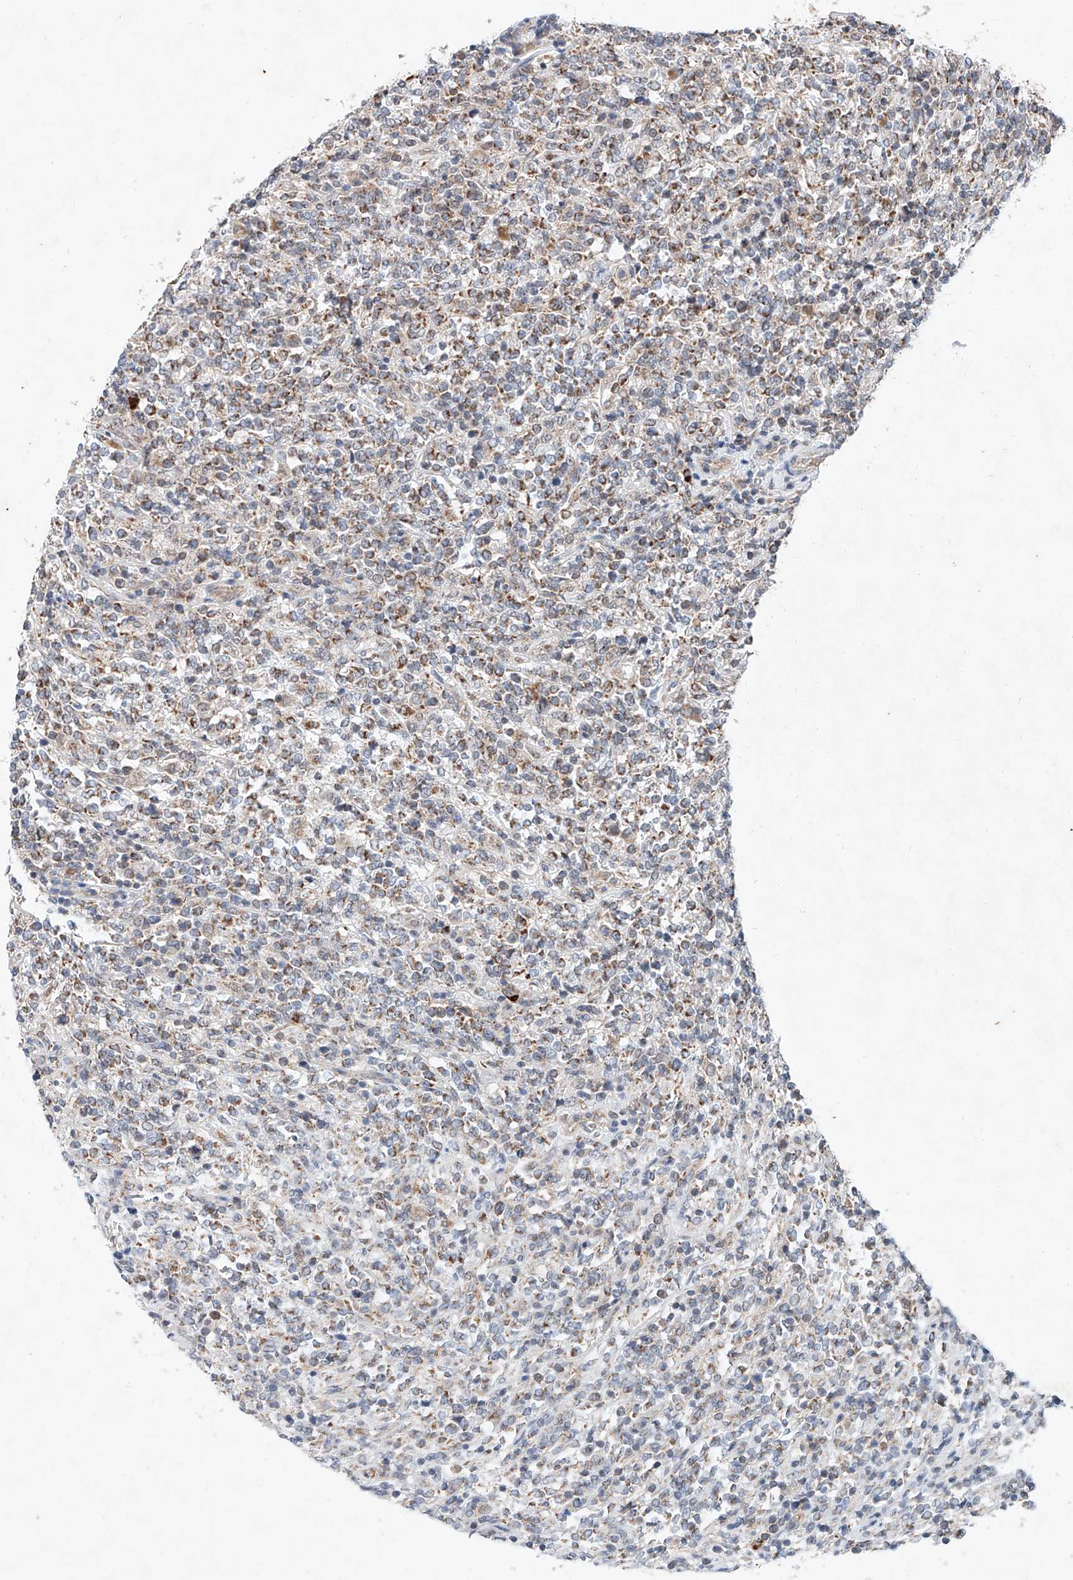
{"staining": {"intensity": "moderate", "quantity": "<25%", "location": "cytoplasmic/membranous"}, "tissue": "lymphoma", "cell_type": "Tumor cells", "image_type": "cancer", "snomed": [{"axis": "morphology", "description": "Malignant lymphoma, non-Hodgkin's type, High grade"}, {"axis": "topography", "description": "Soft tissue"}], "caption": "An image showing moderate cytoplasmic/membranous expression in approximately <25% of tumor cells in lymphoma, as visualized by brown immunohistochemical staining.", "gene": "FASTK", "patient": {"sex": "male", "age": 18}}